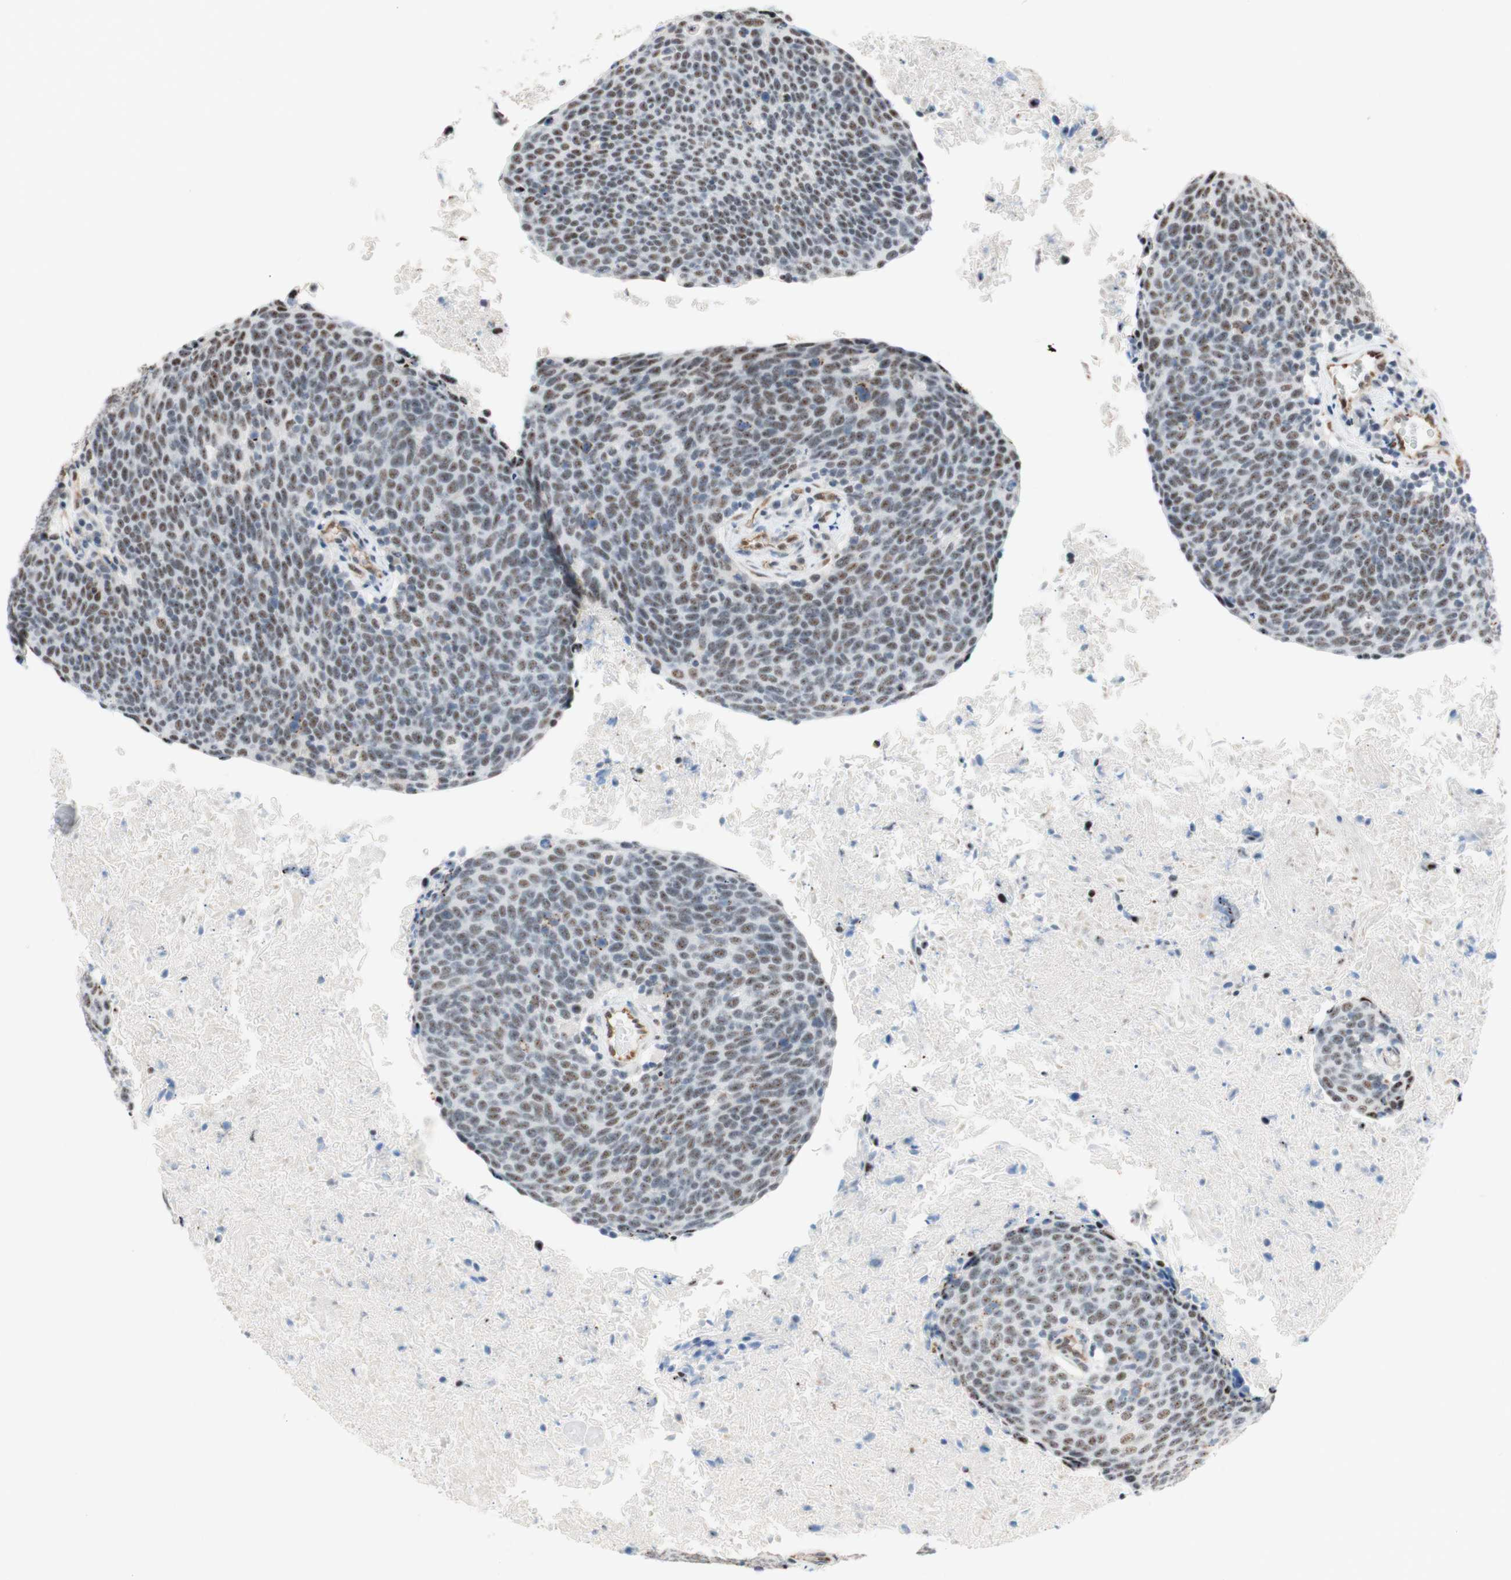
{"staining": {"intensity": "negative", "quantity": "none", "location": "none"}, "tissue": "head and neck cancer", "cell_type": "Tumor cells", "image_type": "cancer", "snomed": [{"axis": "morphology", "description": "Squamous cell carcinoma, NOS"}, {"axis": "morphology", "description": "Squamous cell carcinoma, metastatic, NOS"}, {"axis": "topography", "description": "Lymph node"}, {"axis": "topography", "description": "Head-Neck"}], "caption": "Tumor cells are negative for protein expression in human head and neck cancer.", "gene": "SAP18", "patient": {"sex": "male", "age": 62}}